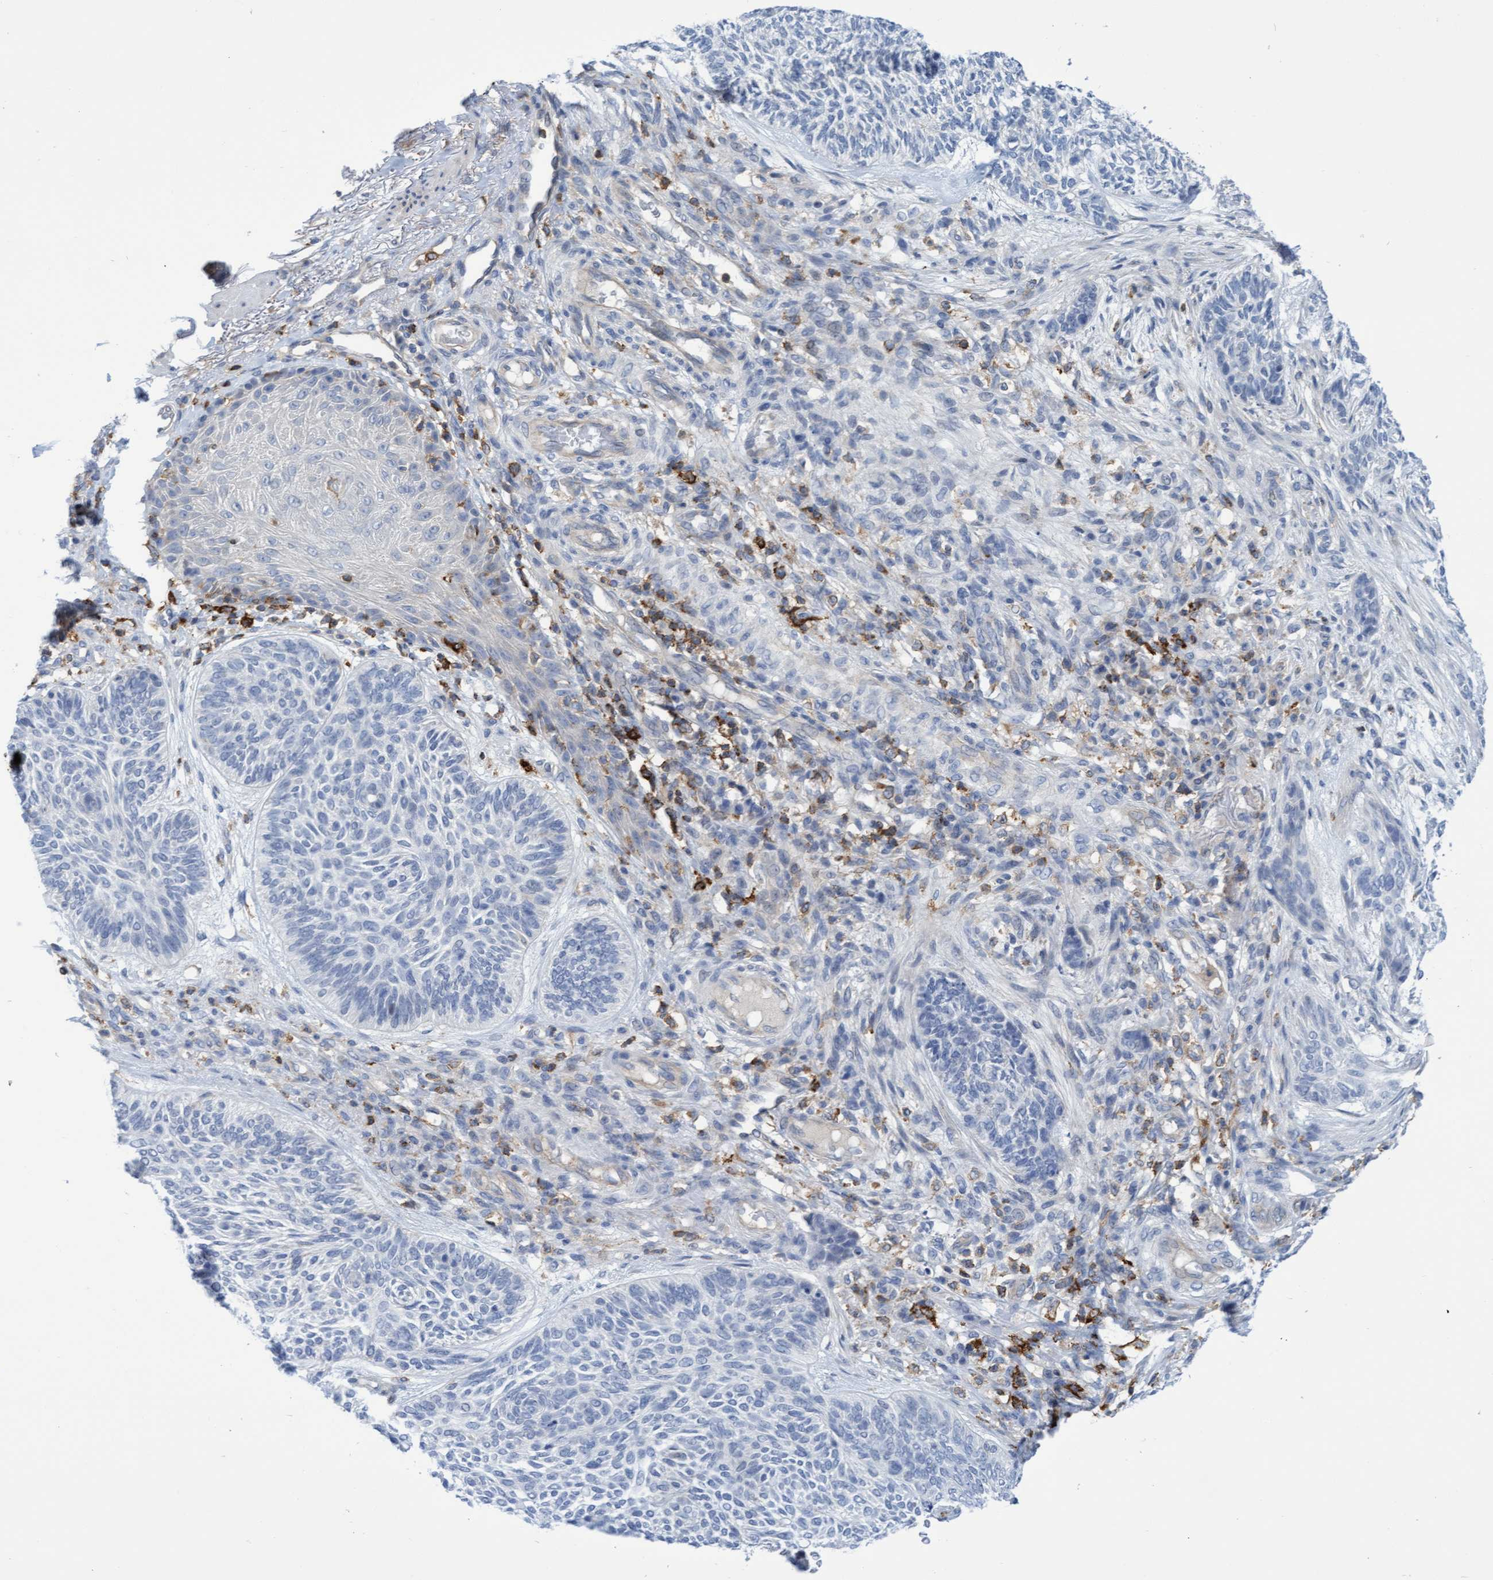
{"staining": {"intensity": "negative", "quantity": "none", "location": "none"}, "tissue": "skin cancer", "cell_type": "Tumor cells", "image_type": "cancer", "snomed": [{"axis": "morphology", "description": "Basal cell carcinoma"}, {"axis": "topography", "description": "Skin"}], "caption": "This is a micrograph of IHC staining of skin basal cell carcinoma, which shows no staining in tumor cells.", "gene": "FNBP1", "patient": {"sex": "male", "age": 55}}